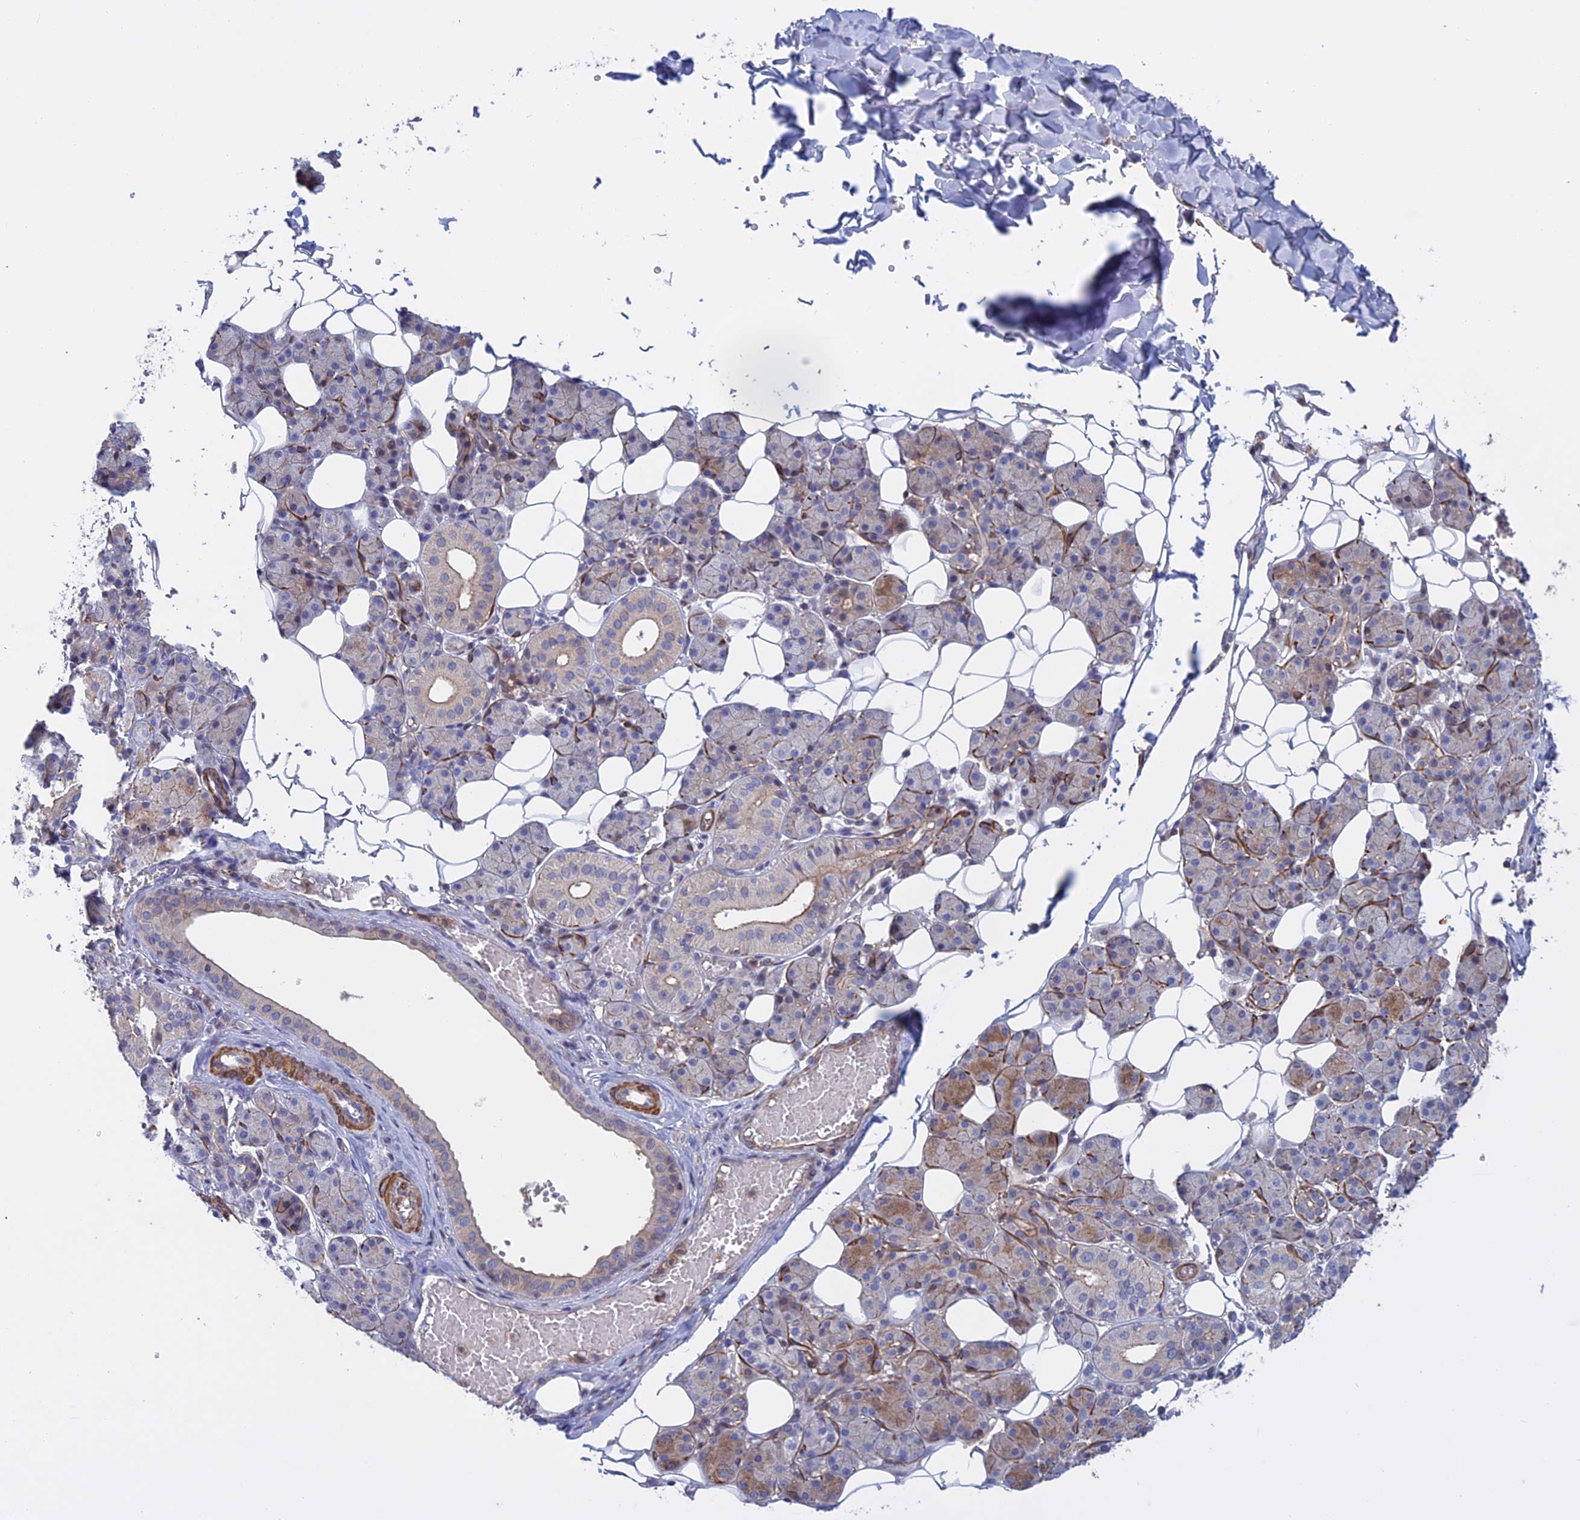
{"staining": {"intensity": "moderate", "quantity": "25%-75%", "location": "cytoplasmic/membranous"}, "tissue": "salivary gland", "cell_type": "Glandular cells", "image_type": "normal", "snomed": [{"axis": "morphology", "description": "Normal tissue, NOS"}, {"axis": "topography", "description": "Salivary gland"}], "caption": "This micrograph displays immunohistochemistry staining of unremarkable human salivary gland, with medium moderate cytoplasmic/membranous positivity in about 25%-75% of glandular cells.", "gene": "LYPD5", "patient": {"sex": "female", "age": 33}}